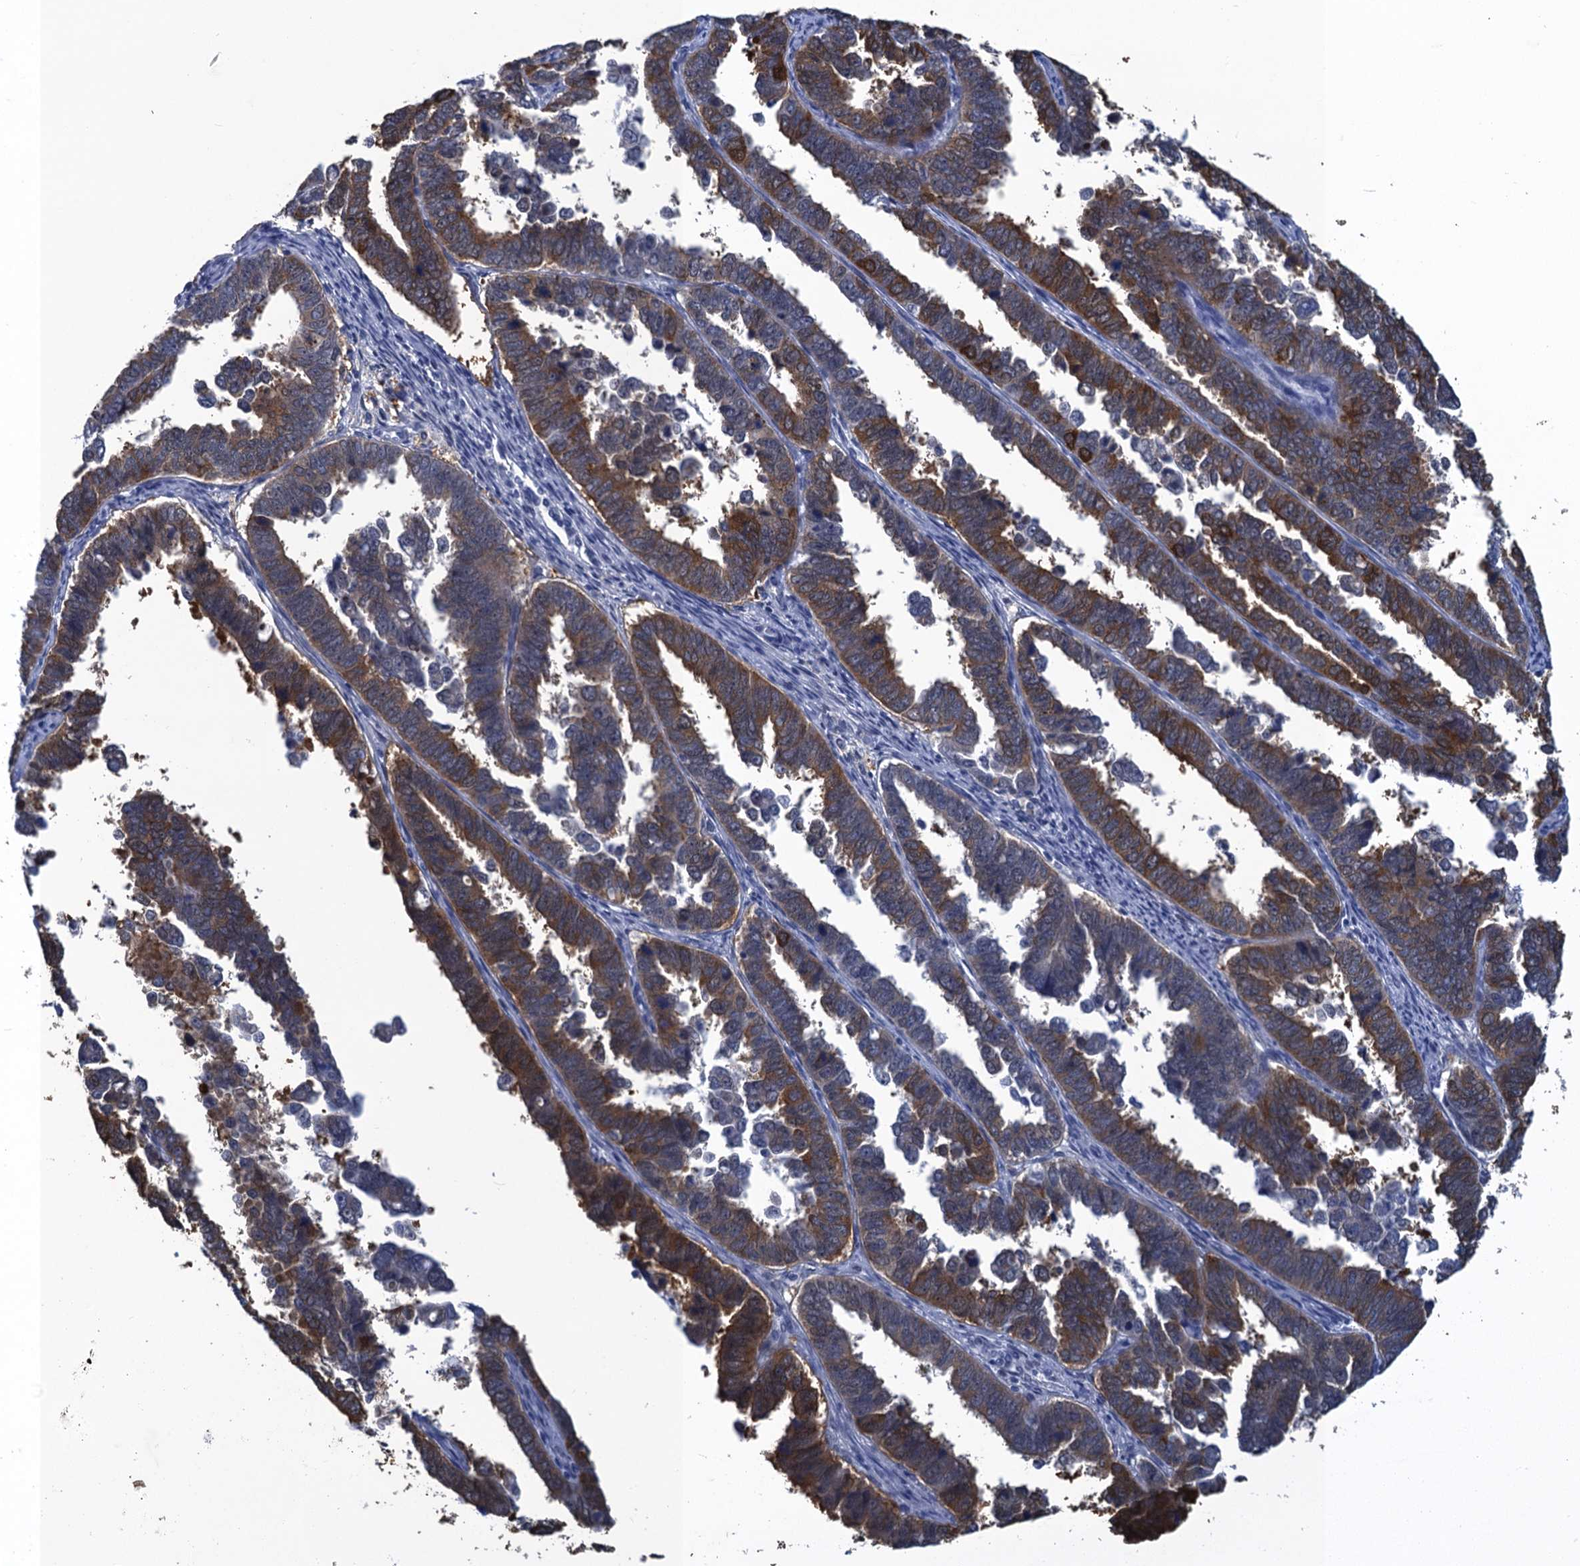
{"staining": {"intensity": "moderate", "quantity": ">75%", "location": "cytoplasmic/membranous"}, "tissue": "endometrial cancer", "cell_type": "Tumor cells", "image_type": "cancer", "snomed": [{"axis": "morphology", "description": "Adenocarcinoma, NOS"}, {"axis": "topography", "description": "Endometrium"}], "caption": "High-power microscopy captured an immunohistochemistry (IHC) image of adenocarcinoma (endometrial), revealing moderate cytoplasmic/membranous expression in approximately >75% of tumor cells.", "gene": "GINS3", "patient": {"sex": "female", "age": 75}}